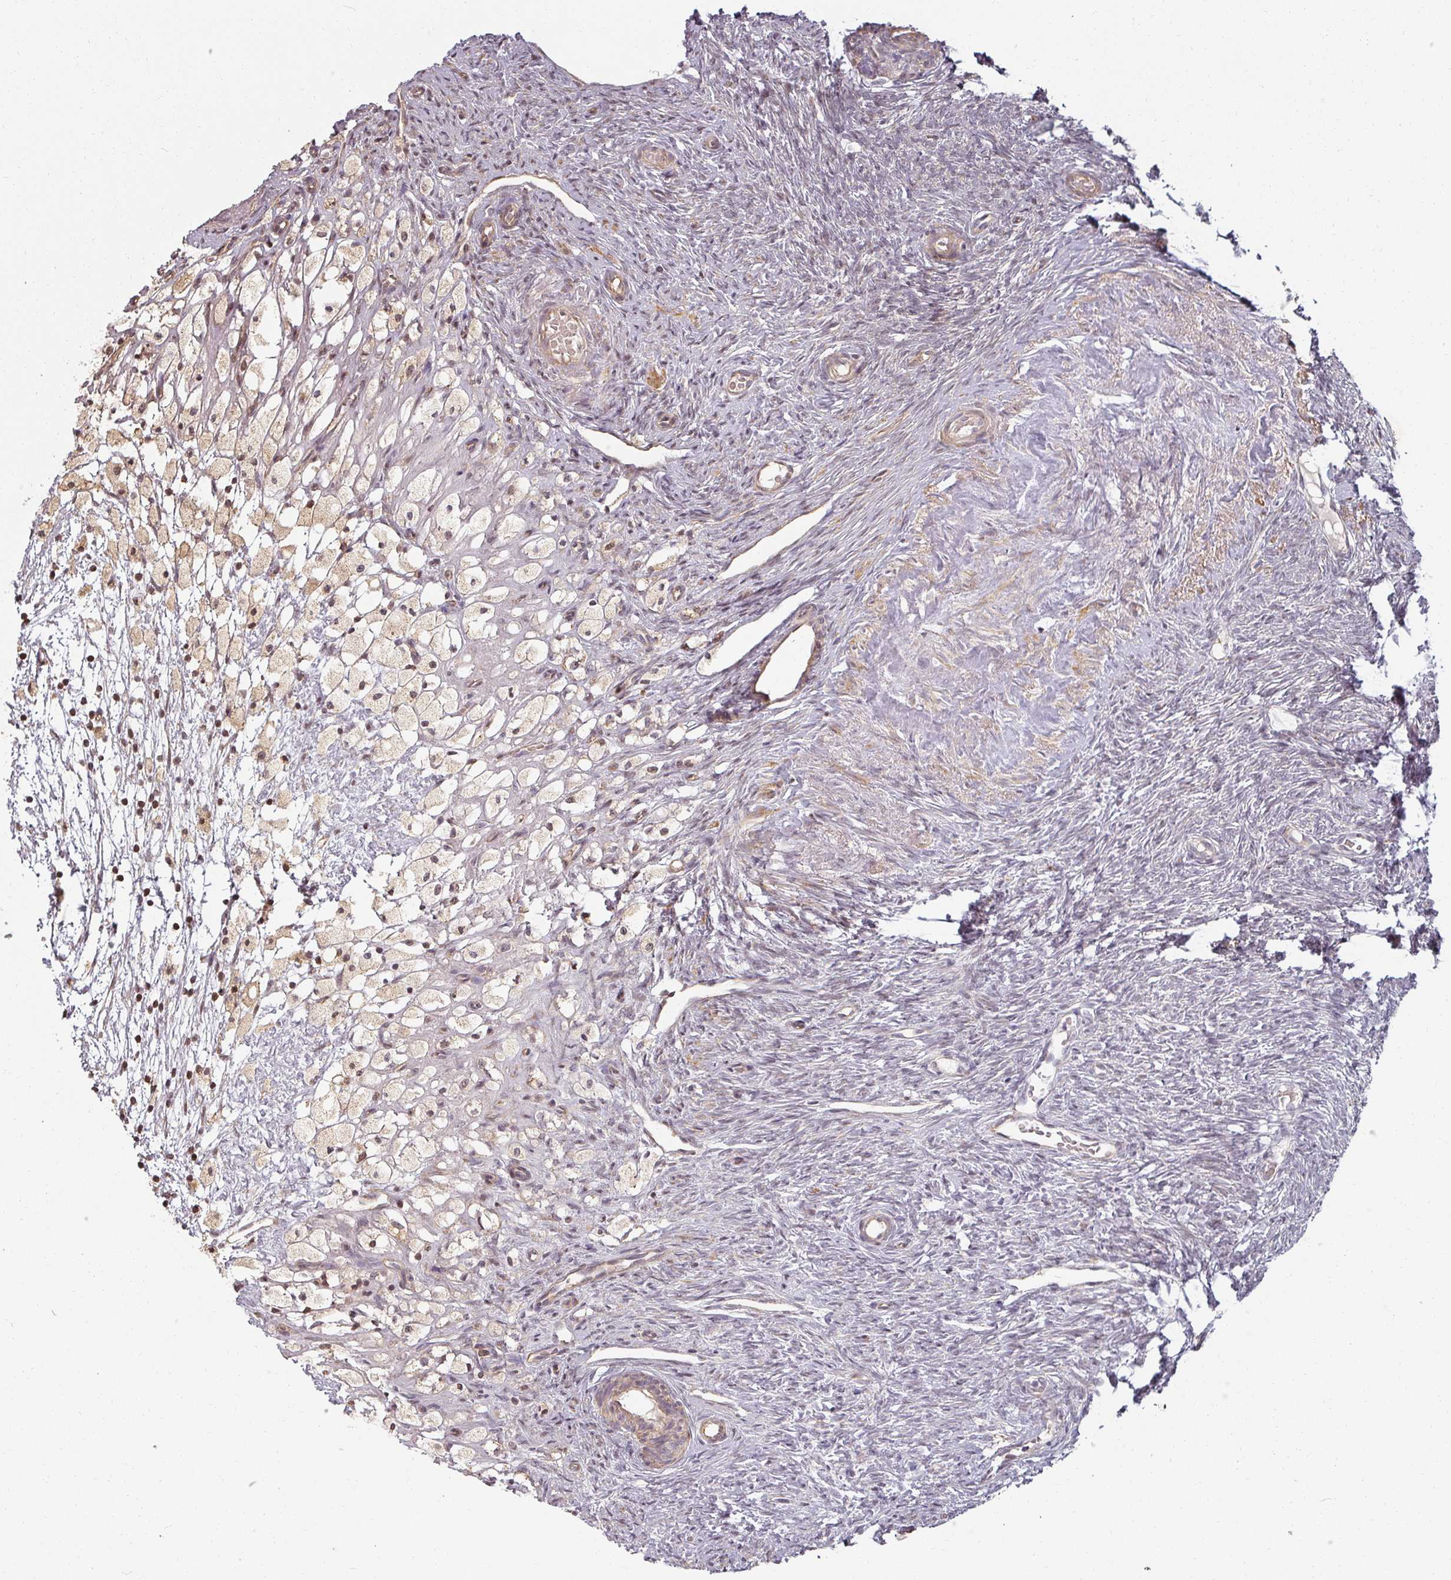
{"staining": {"intensity": "moderate", "quantity": ">75%", "location": "cytoplasmic/membranous"}, "tissue": "ovary", "cell_type": "Follicle cells", "image_type": "normal", "snomed": [{"axis": "morphology", "description": "Normal tissue, NOS"}, {"axis": "topography", "description": "Ovary"}], "caption": "The immunohistochemical stain highlights moderate cytoplasmic/membranous expression in follicle cells of benign ovary. (Stains: DAB (3,3'-diaminobenzidine) in brown, nuclei in blue, Microscopy: brightfield microscopy at high magnification).", "gene": "MED19", "patient": {"sex": "female", "age": 51}}